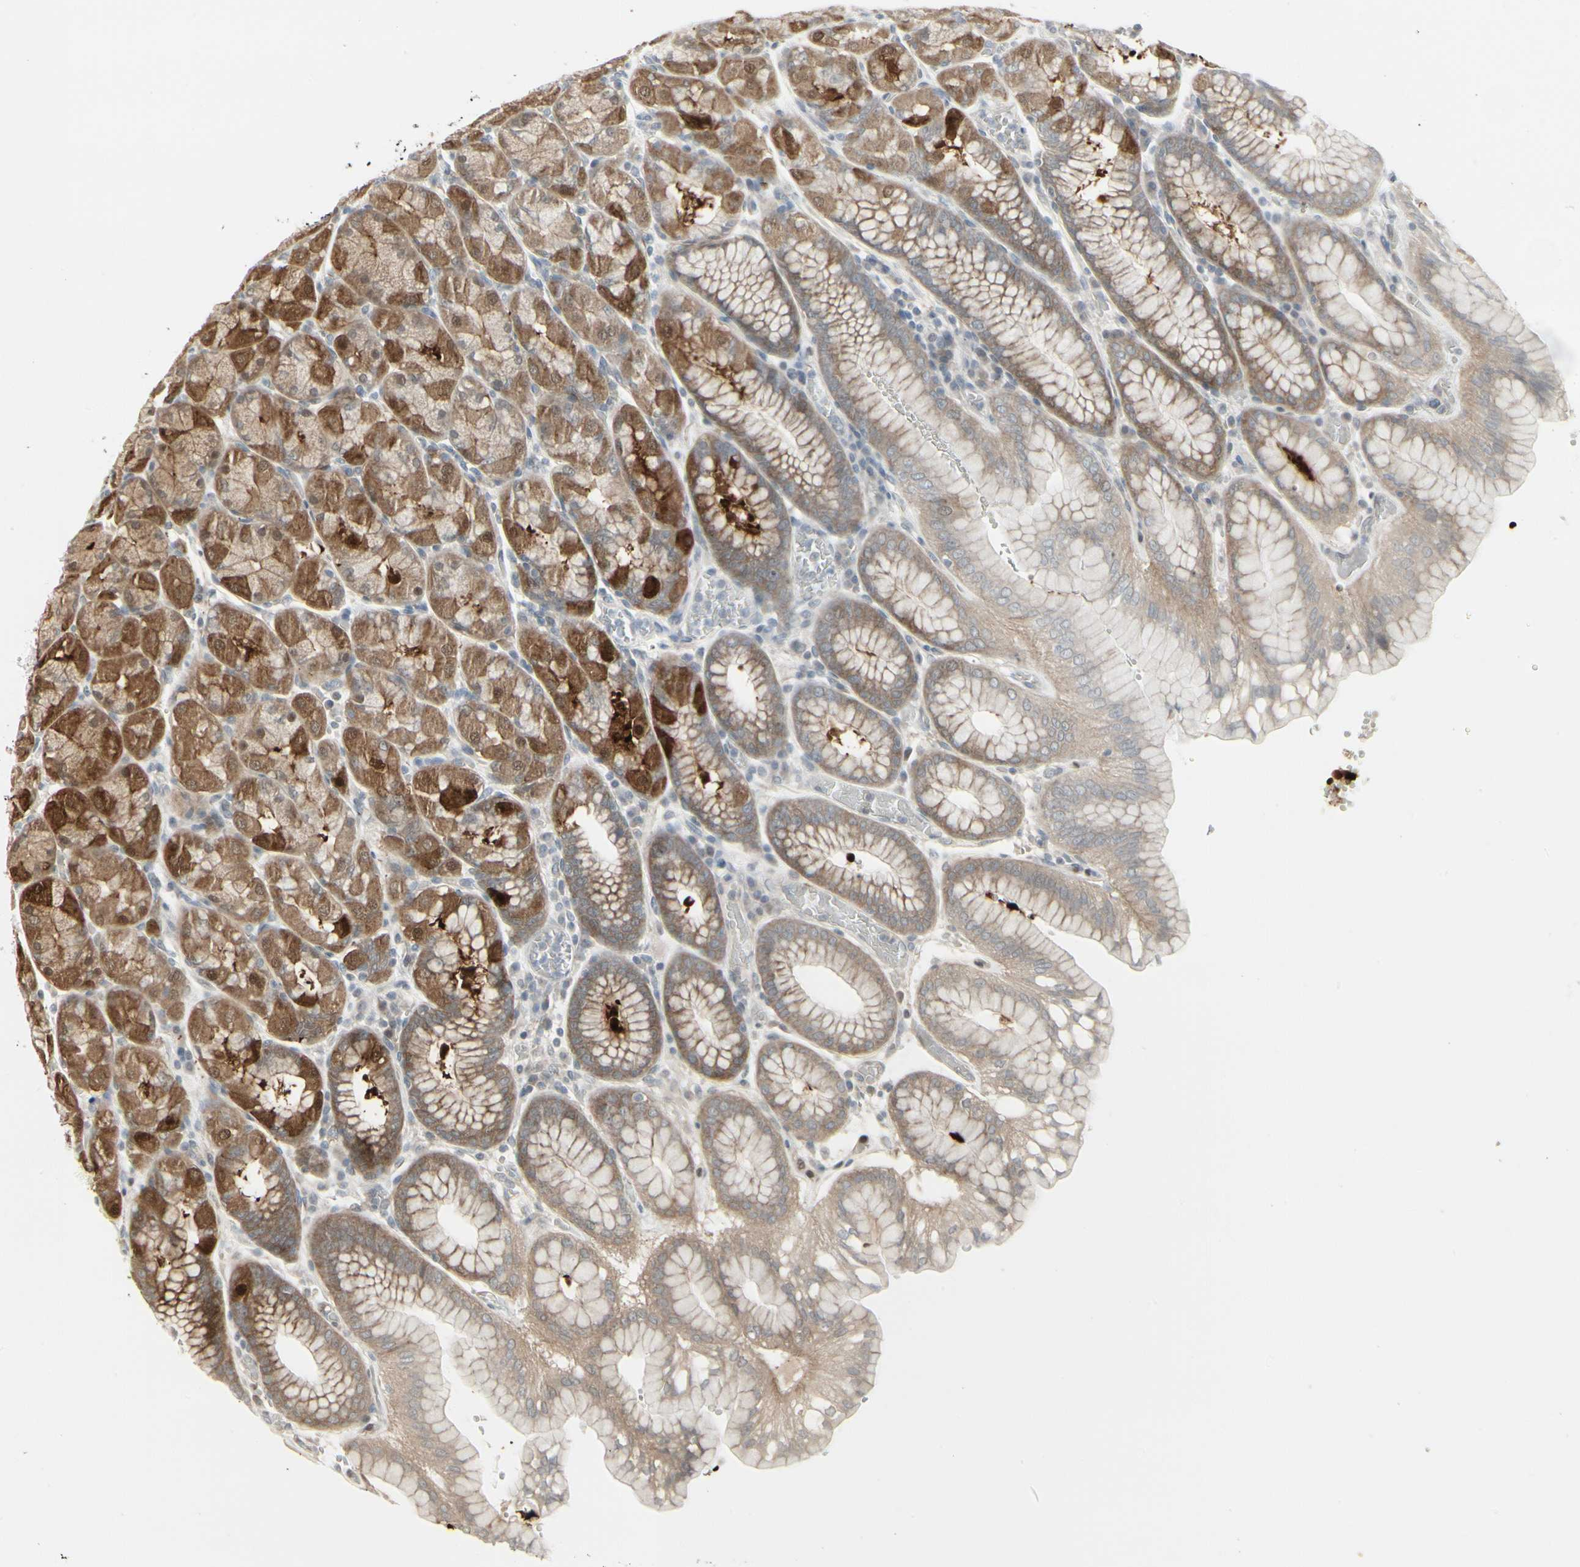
{"staining": {"intensity": "strong", "quantity": ">75%", "location": "cytoplasmic/membranous"}, "tissue": "stomach", "cell_type": "Glandular cells", "image_type": "normal", "snomed": [{"axis": "morphology", "description": "Normal tissue, NOS"}, {"axis": "topography", "description": "Stomach, upper"}, {"axis": "topography", "description": "Stomach"}], "caption": "A brown stain highlights strong cytoplasmic/membranous positivity of a protein in glandular cells of unremarkable stomach. (Stains: DAB in brown, nuclei in blue, Microscopy: brightfield microscopy at high magnification).", "gene": "IGFBP6", "patient": {"sex": "male", "age": 76}}